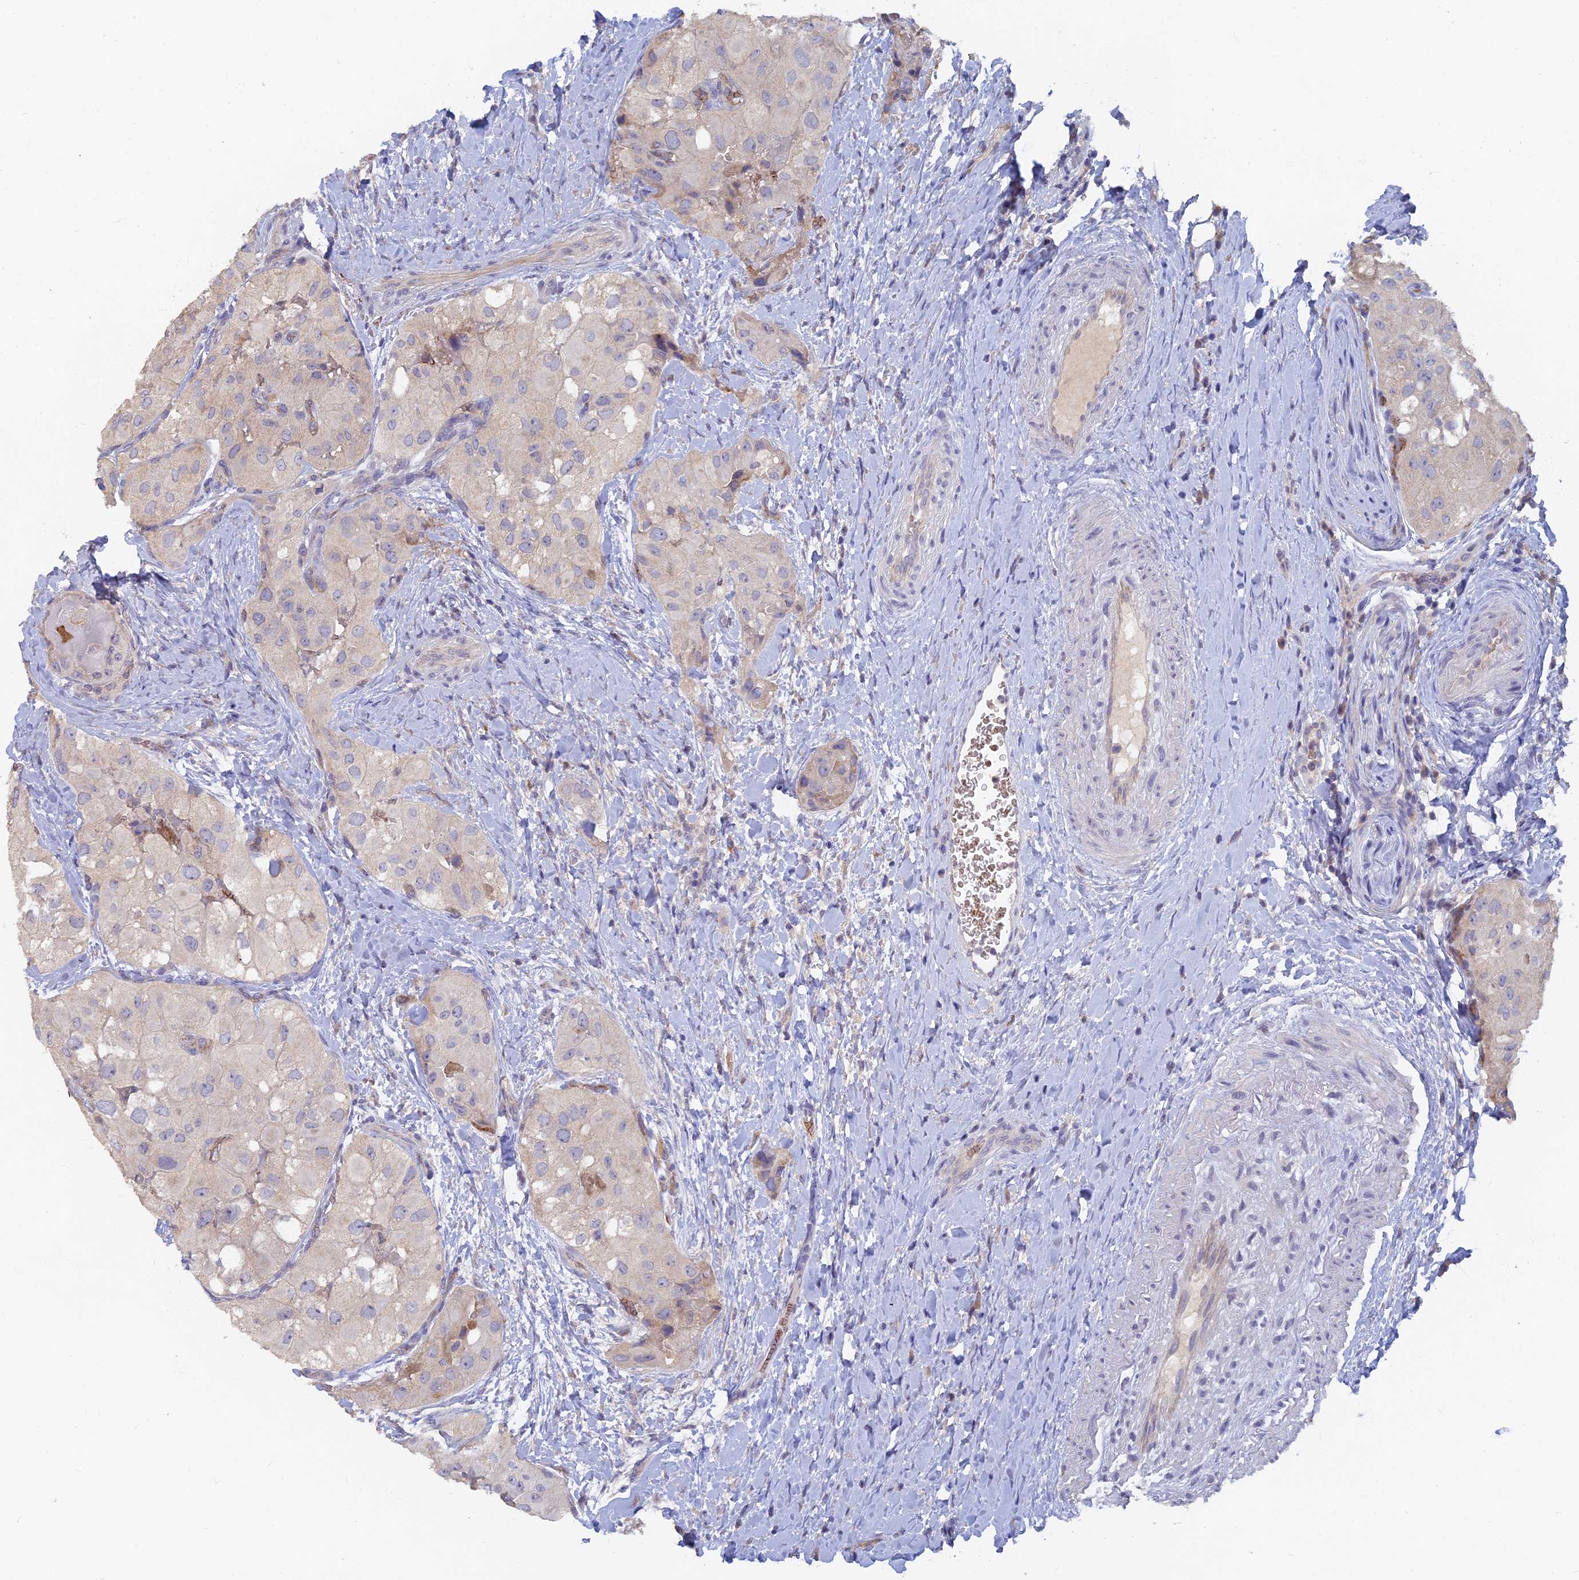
{"staining": {"intensity": "weak", "quantity": "<25%", "location": "cytoplasmic/membranous"}, "tissue": "thyroid cancer", "cell_type": "Tumor cells", "image_type": "cancer", "snomed": [{"axis": "morphology", "description": "Normal tissue, NOS"}, {"axis": "morphology", "description": "Papillary adenocarcinoma, NOS"}, {"axis": "topography", "description": "Thyroid gland"}], "caption": "The immunohistochemistry (IHC) histopathology image has no significant expression in tumor cells of papillary adenocarcinoma (thyroid) tissue.", "gene": "ARRDC1", "patient": {"sex": "female", "age": 59}}